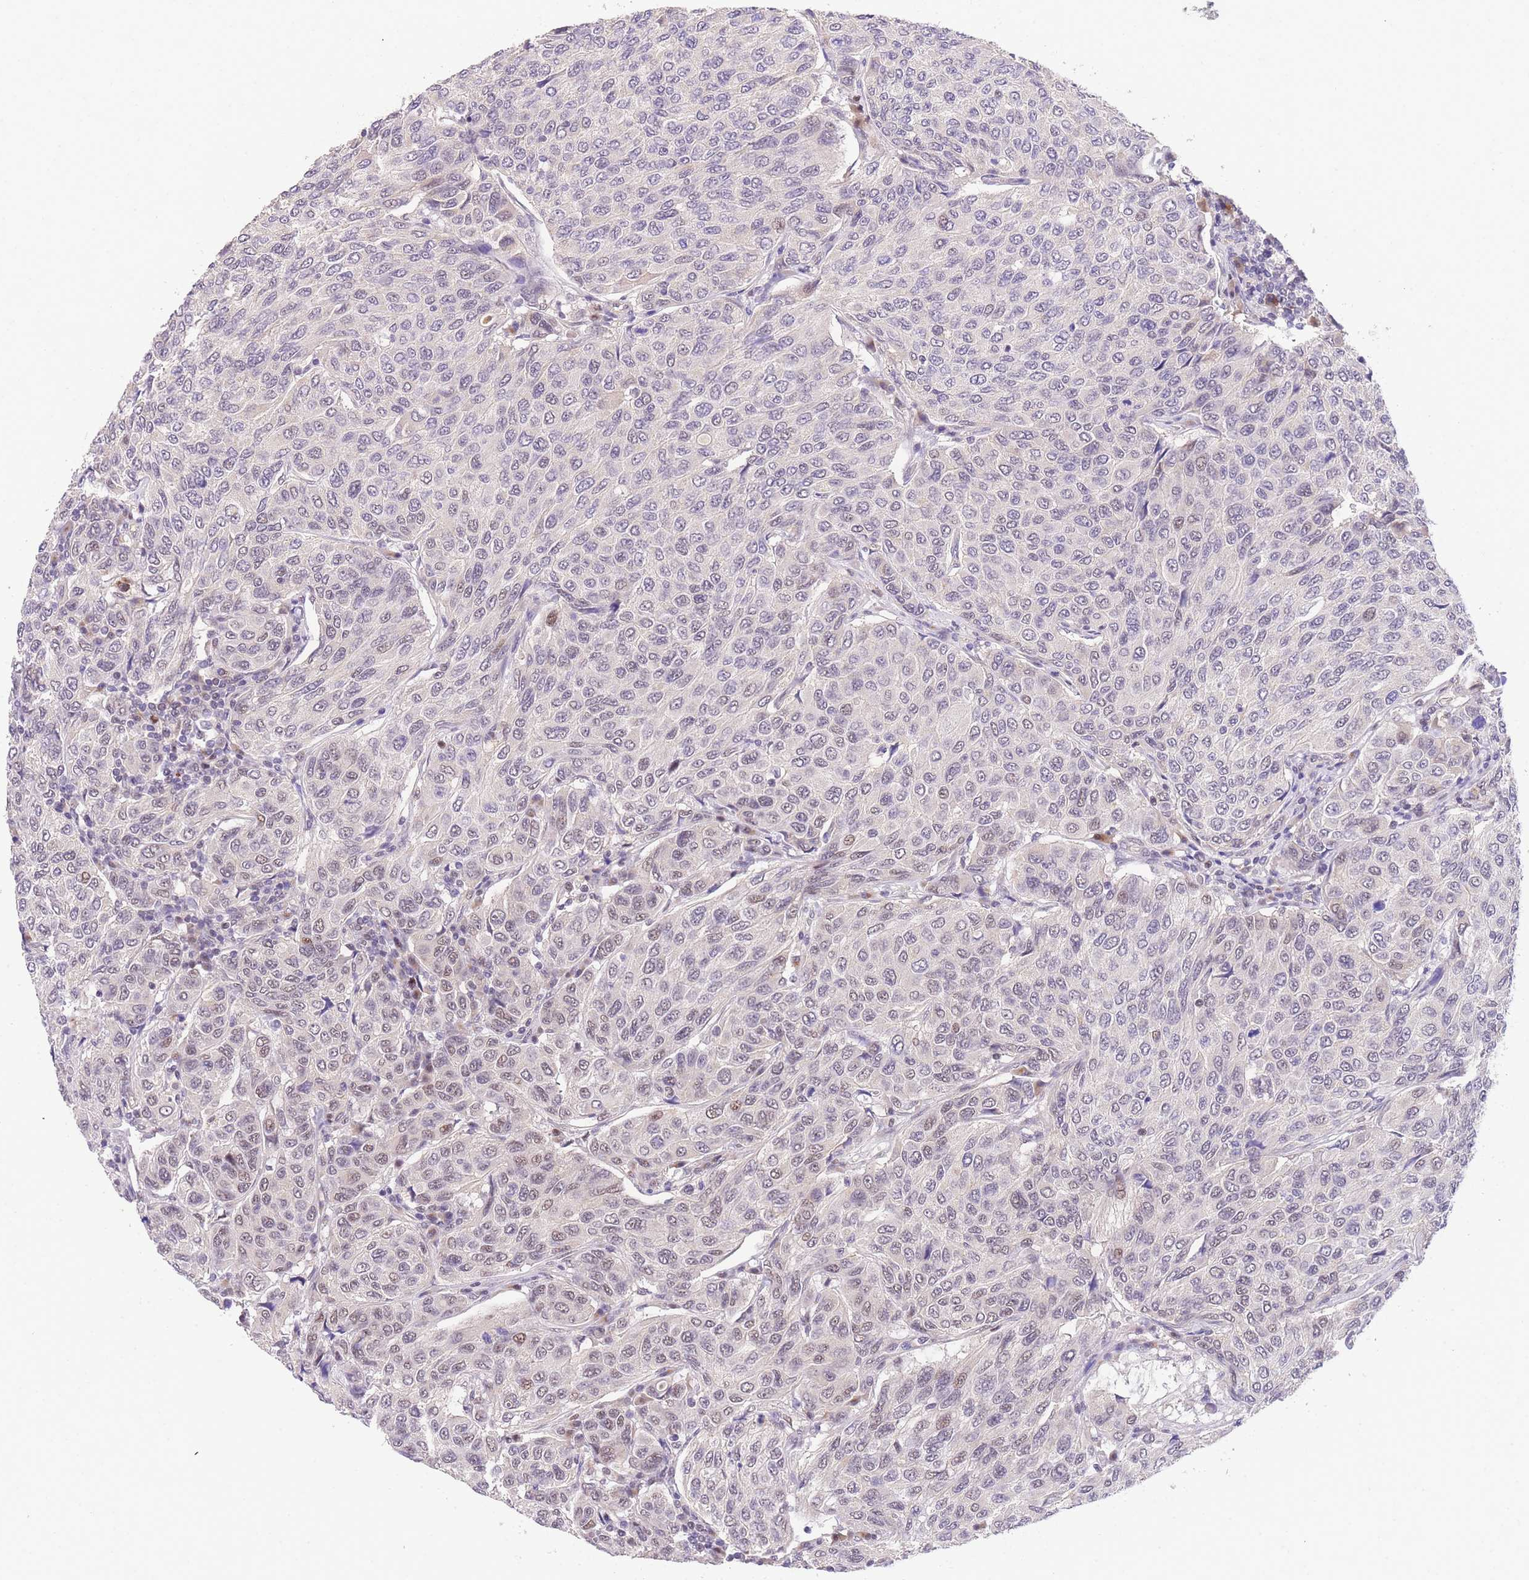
{"staining": {"intensity": "weak", "quantity": "<25%", "location": "nuclear"}, "tissue": "breast cancer", "cell_type": "Tumor cells", "image_type": "cancer", "snomed": [{"axis": "morphology", "description": "Duct carcinoma"}, {"axis": "topography", "description": "Breast"}], "caption": "High magnification brightfield microscopy of intraductal carcinoma (breast) stained with DAB (3,3'-diaminobenzidine) (brown) and counterstained with hematoxylin (blue): tumor cells show no significant positivity.", "gene": "SLC35F2", "patient": {"sex": "female", "age": 55}}